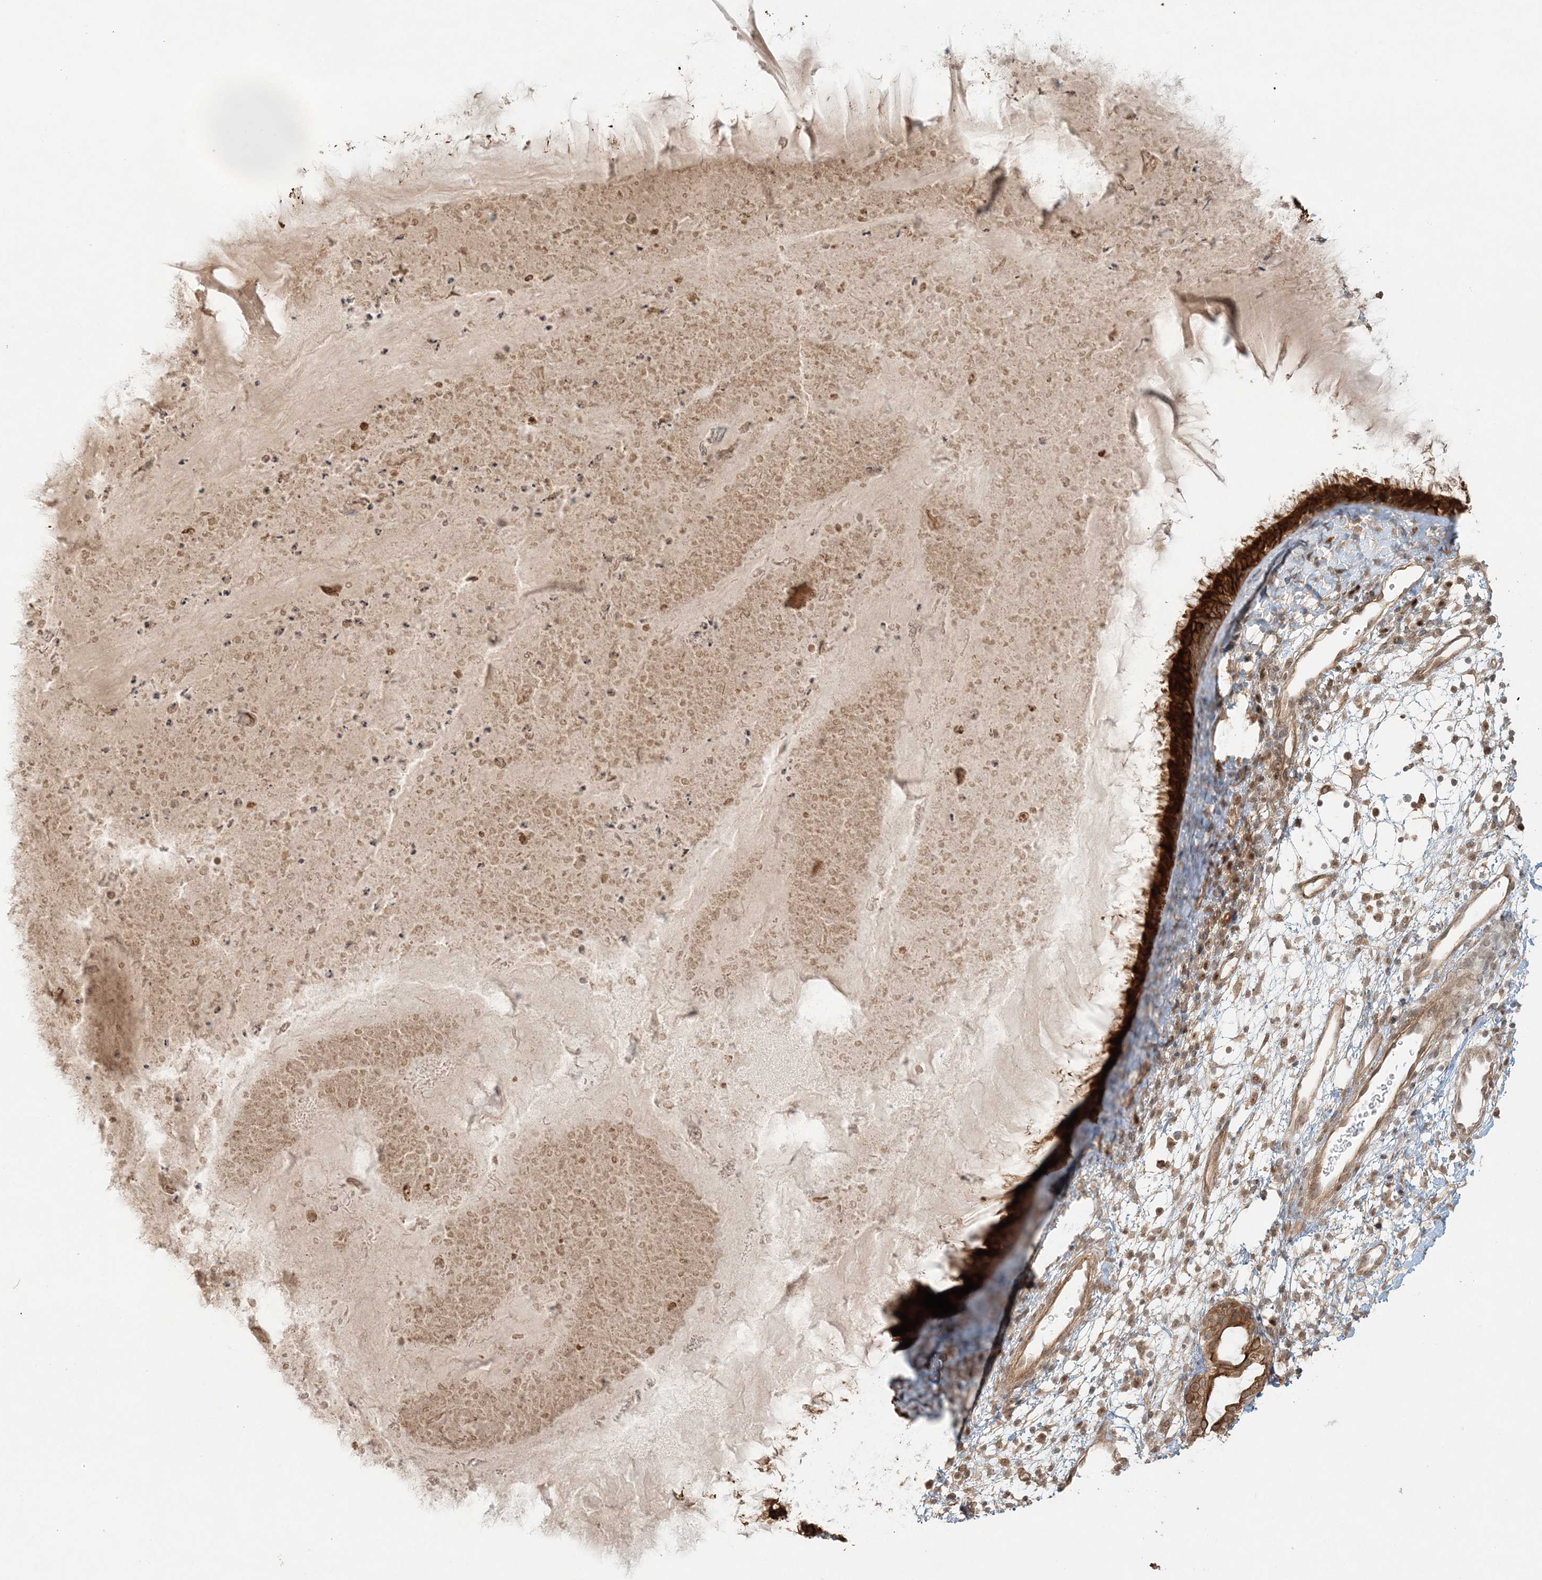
{"staining": {"intensity": "strong", "quantity": ">75%", "location": "cytoplasmic/membranous"}, "tissue": "nasopharynx", "cell_type": "Respiratory epithelial cells", "image_type": "normal", "snomed": [{"axis": "morphology", "description": "Normal tissue, NOS"}, {"axis": "topography", "description": "Nasopharynx"}], "caption": "DAB immunohistochemical staining of benign human nasopharynx displays strong cytoplasmic/membranous protein expression in approximately >75% of respiratory epithelial cells. Nuclei are stained in blue.", "gene": "KIAA0232", "patient": {"sex": "male", "age": 22}}